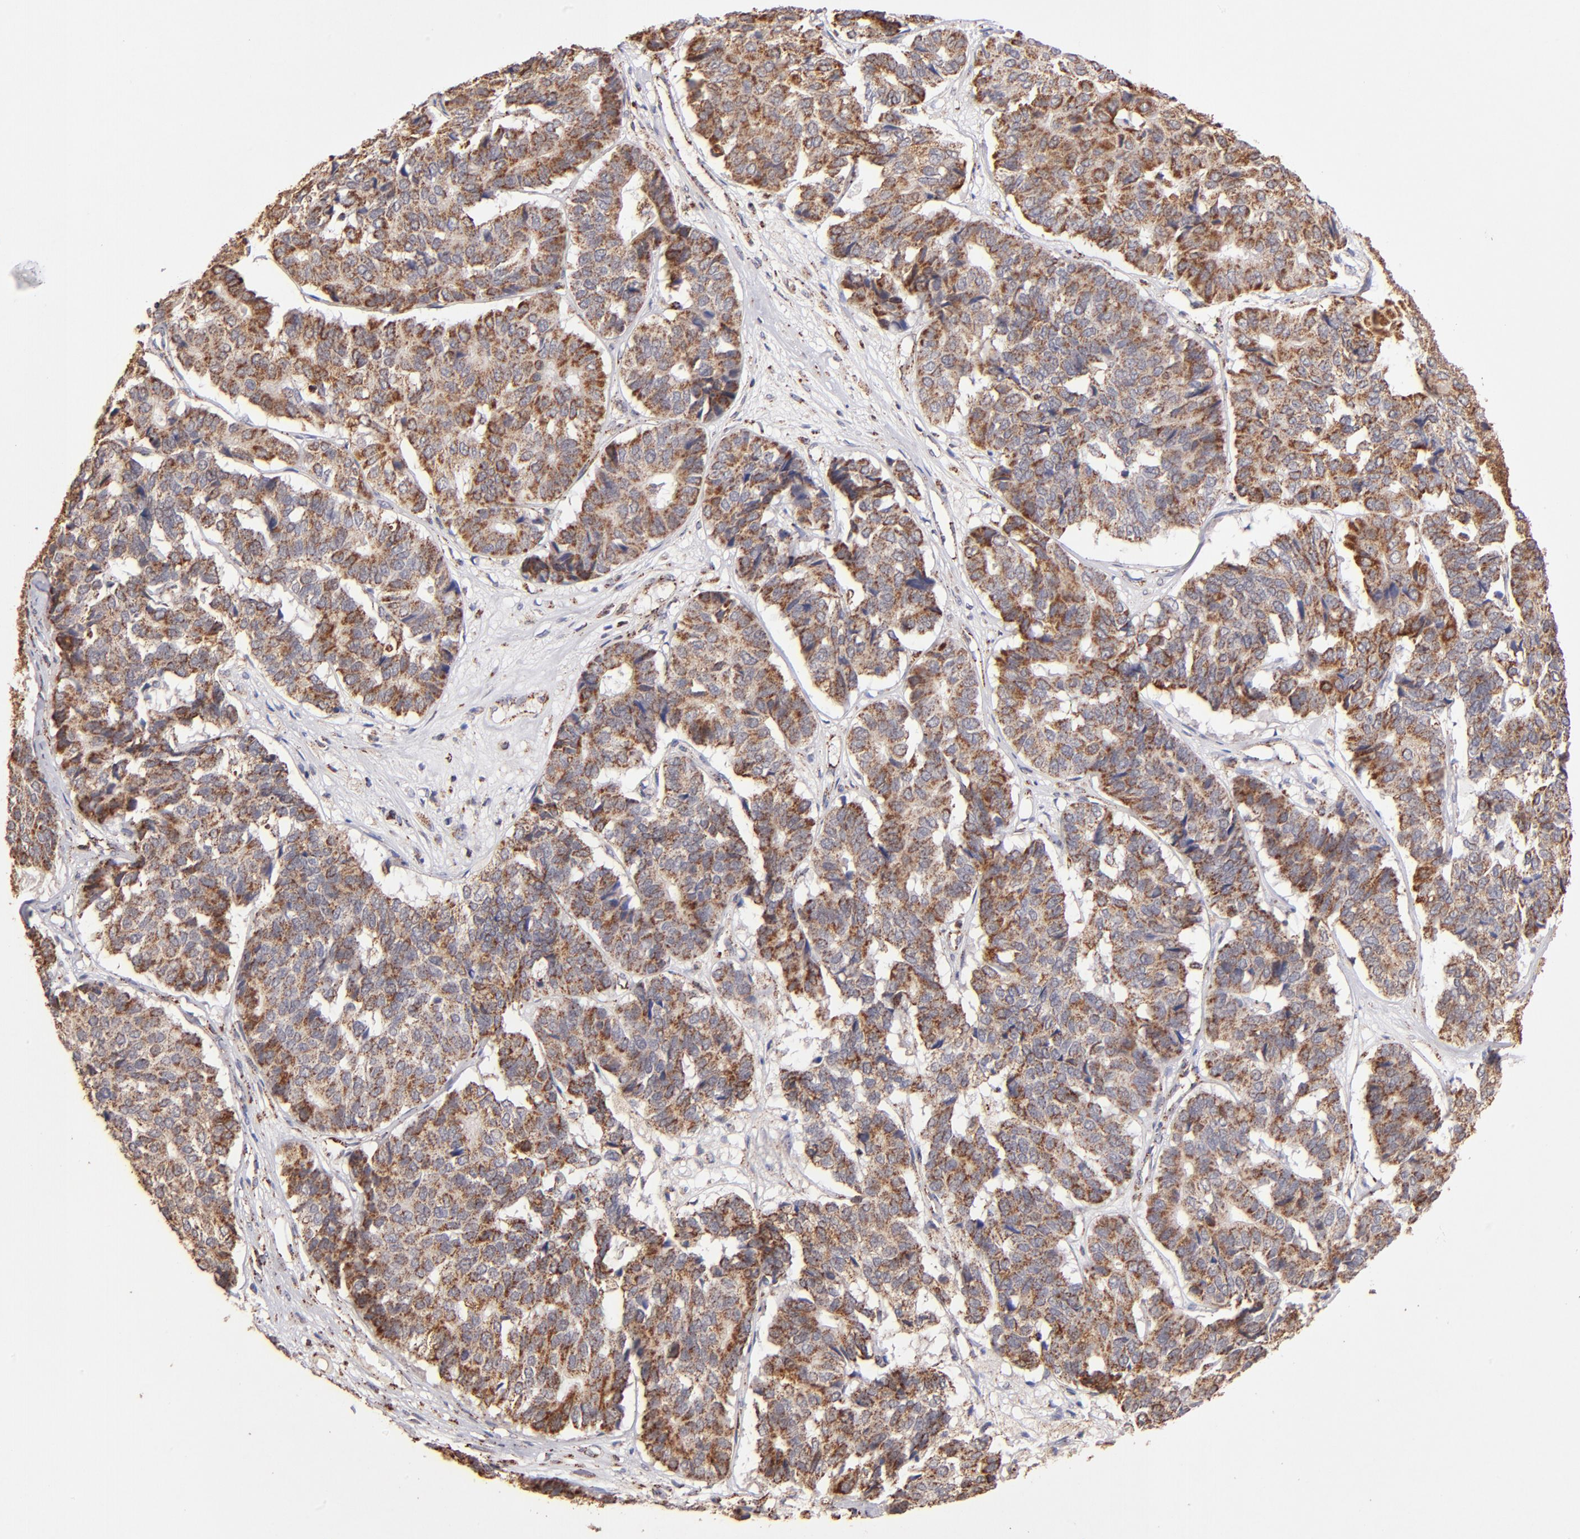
{"staining": {"intensity": "moderate", "quantity": "25%-75%", "location": "cytoplasmic/membranous"}, "tissue": "pancreatic cancer", "cell_type": "Tumor cells", "image_type": "cancer", "snomed": [{"axis": "morphology", "description": "Adenocarcinoma, NOS"}, {"axis": "topography", "description": "Pancreas"}], "caption": "Pancreatic adenocarcinoma was stained to show a protein in brown. There is medium levels of moderate cytoplasmic/membranous positivity in approximately 25%-75% of tumor cells. The staining was performed using DAB to visualize the protein expression in brown, while the nuclei were stained in blue with hematoxylin (Magnification: 20x).", "gene": "DLST", "patient": {"sex": "male", "age": 50}}